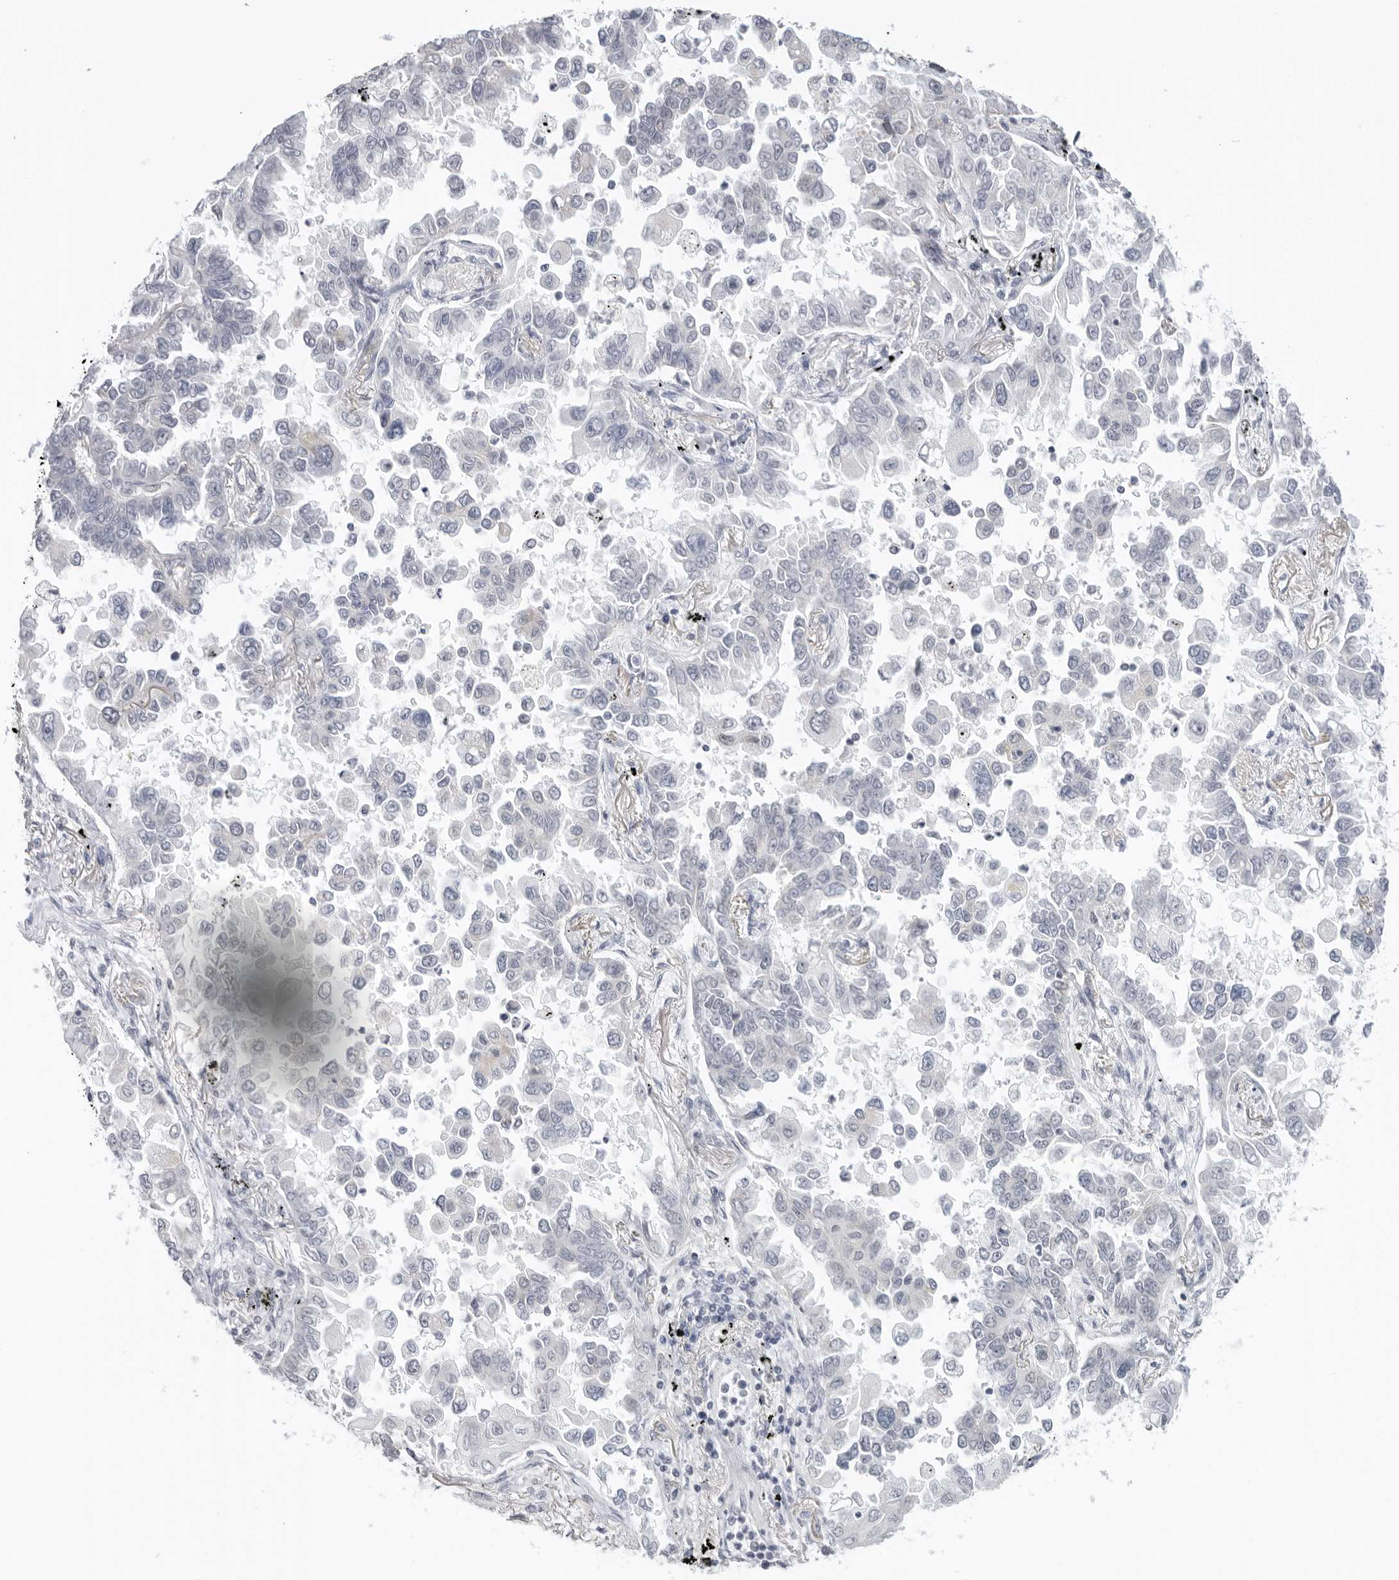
{"staining": {"intensity": "negative", "quantity": "none", "location": "none"}, "tissue": "lung cancer", "cell_type": "Tumor cells", "image_type": "cancer", "snomed": [{"axis": "morphology", "description": "Adenocarcinoma, NOS"}, {"axis": "topography", "description": "Lung"}], "caption": "This is an immunohistochemistry (IHC) photomicrograph of adenocarcinoma (lung). There is no staining in tumor cells.", "gene": "FOXK2", "patient": {"sex": "female", "age": 67}}